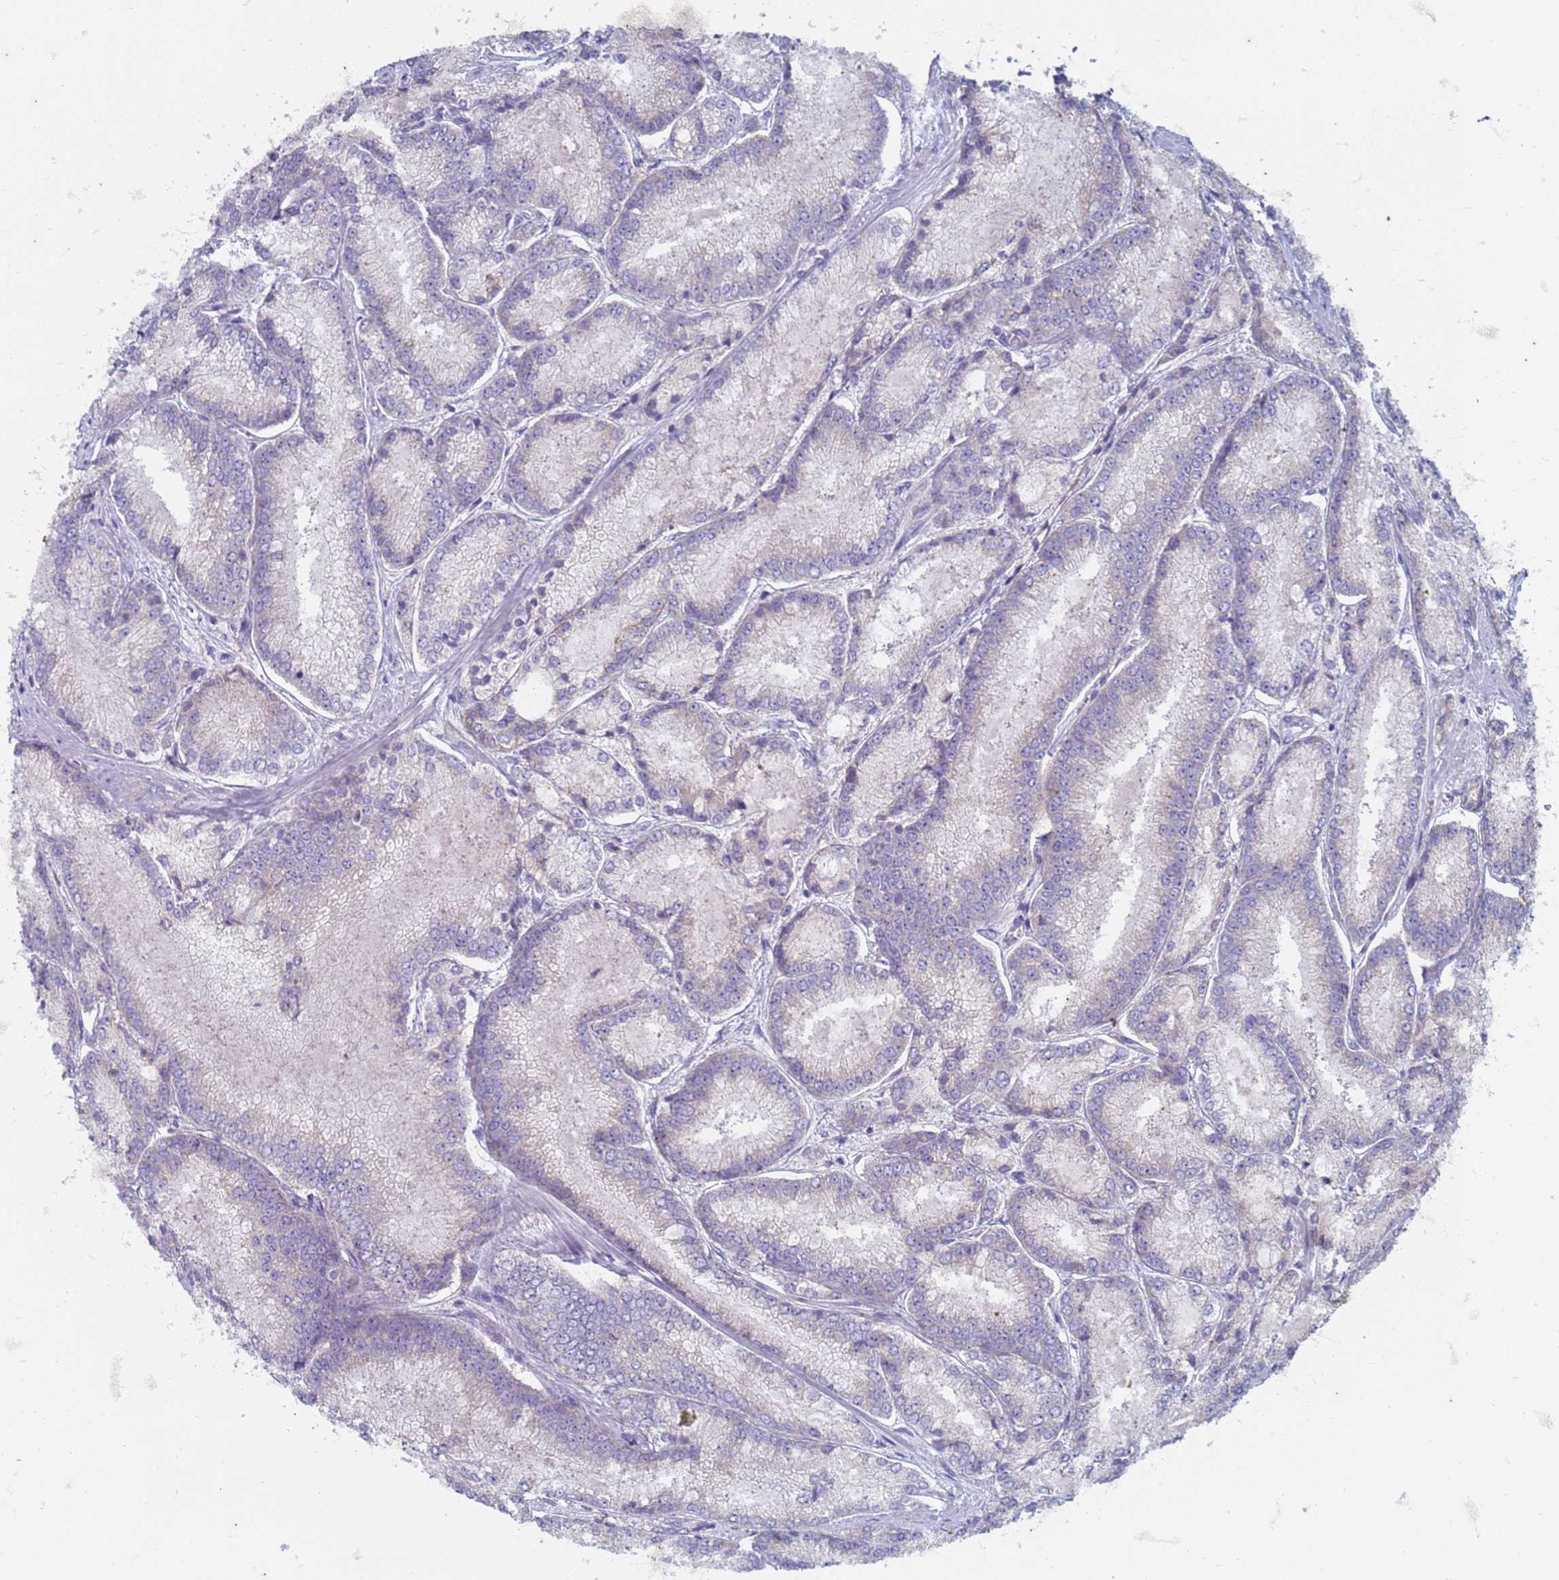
{"staining": {"intensity": "negative", "quantity": "none", "location": "none"}, "tissue": "prostate cancer", "cell_type": "Tumor cells", "image_type": "cancer", "snomed": [{"axis": "morphology", "description": "Adenocarcinoma, Low grade"}, {"axis": "topography", "description": "Prostate"}], "caption": "Immunohistochemistry (IHC) of human adenocarcinoma (low-grade) (prostate) displays no positivity in tumor cells.", "gene": "SUCO", "patient": {"sex": "male", "age": 74}}